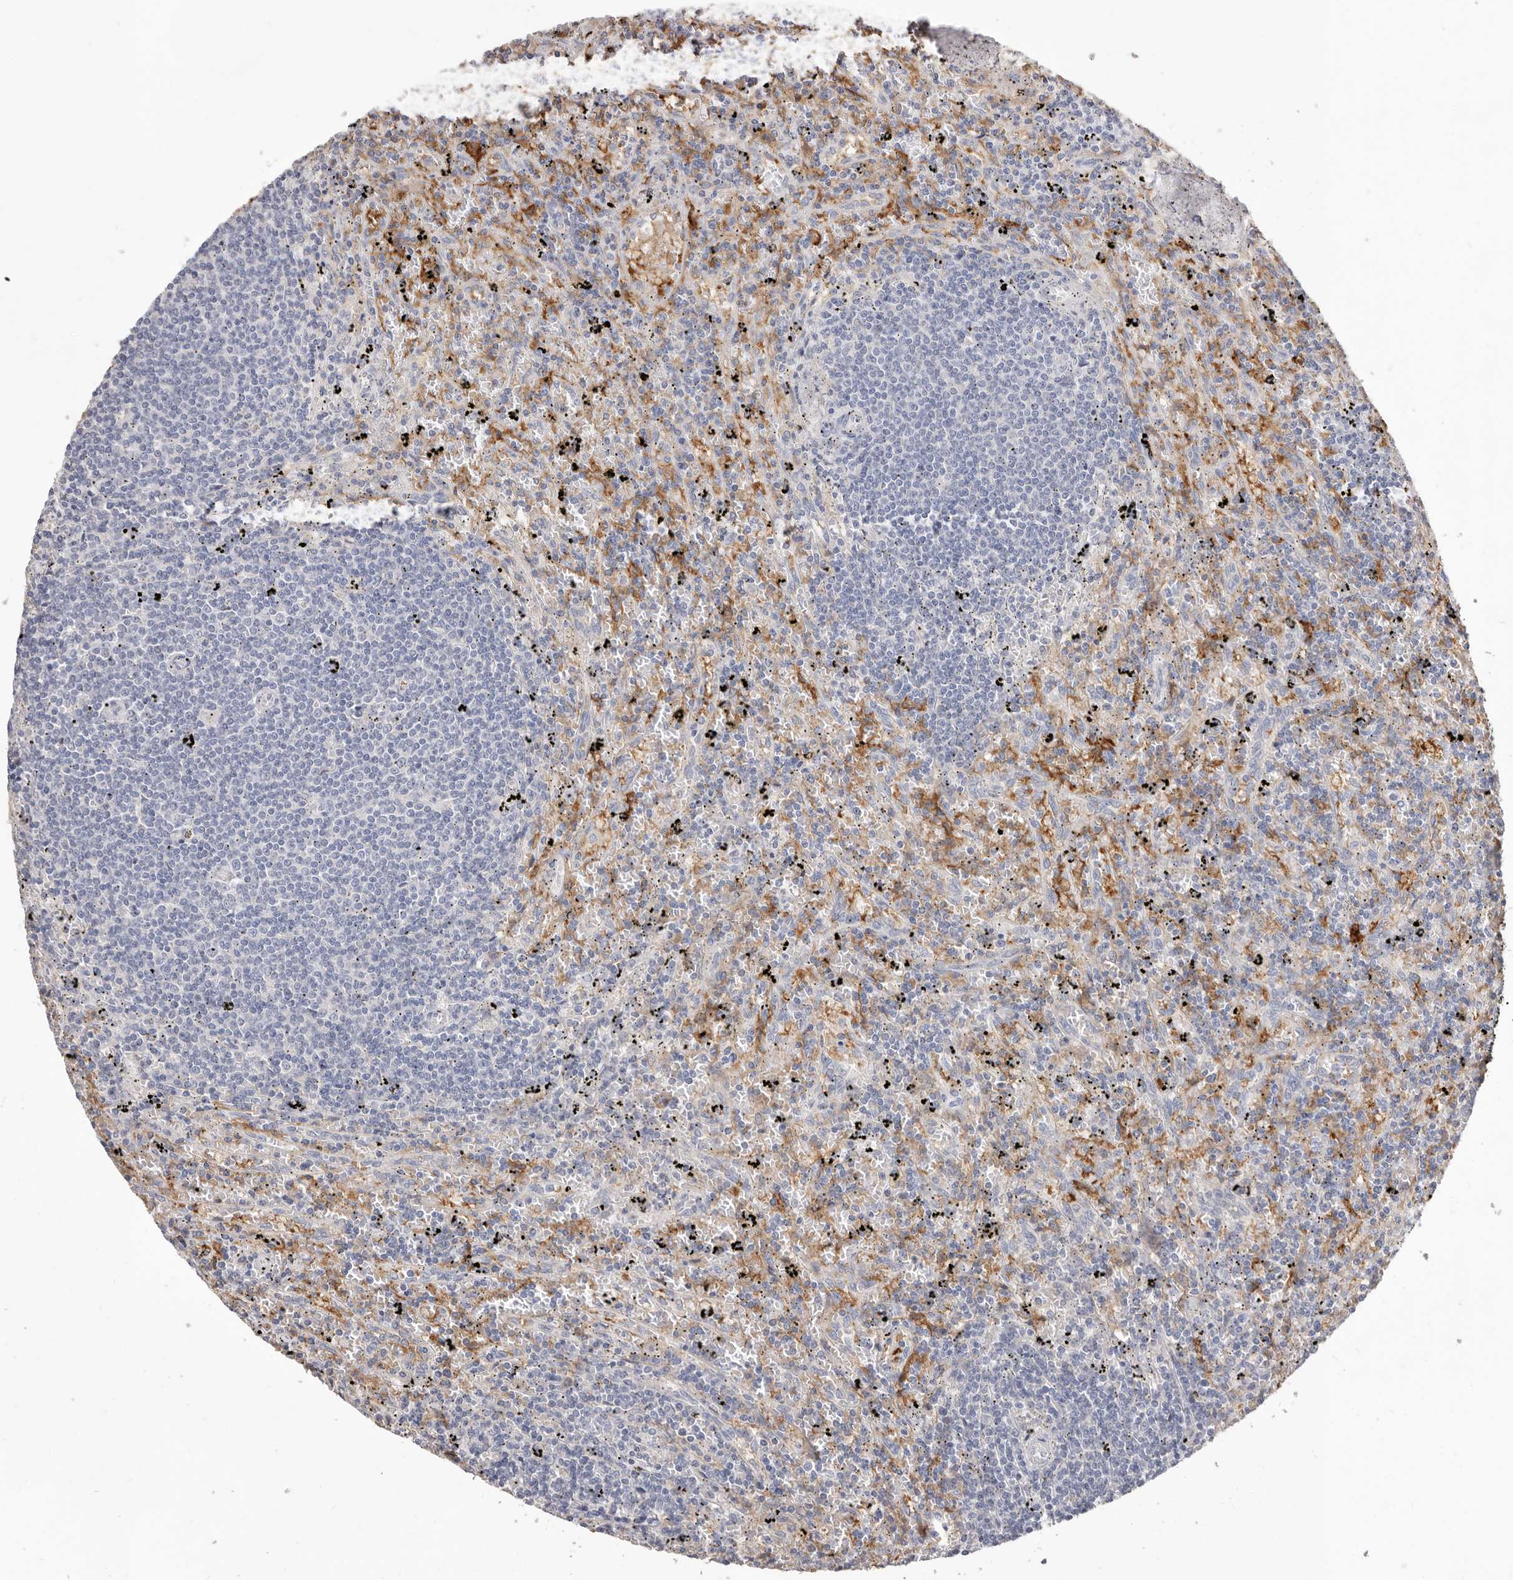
{"staining": {"intensity": "negative", "quantity": "none", "location": "none"}, "tissue": "lymphoma", "cell_type": "Tumor cells", "image_type": "cancer", "snomed": [{"axis": "morphology", "description": "Malignant lymphoma, non-Hodgkin's type, Low grade"}, {"axis": "topography", "description": "Spleen"}], "caption": "Tumor cells show no significant protein expression in lymphoma. (DAB immunohistochemistry visualized using brightfield microscopy, high magnification).", "gene": "HCAR2", "patient": {"sex": "male", "age": 76}}